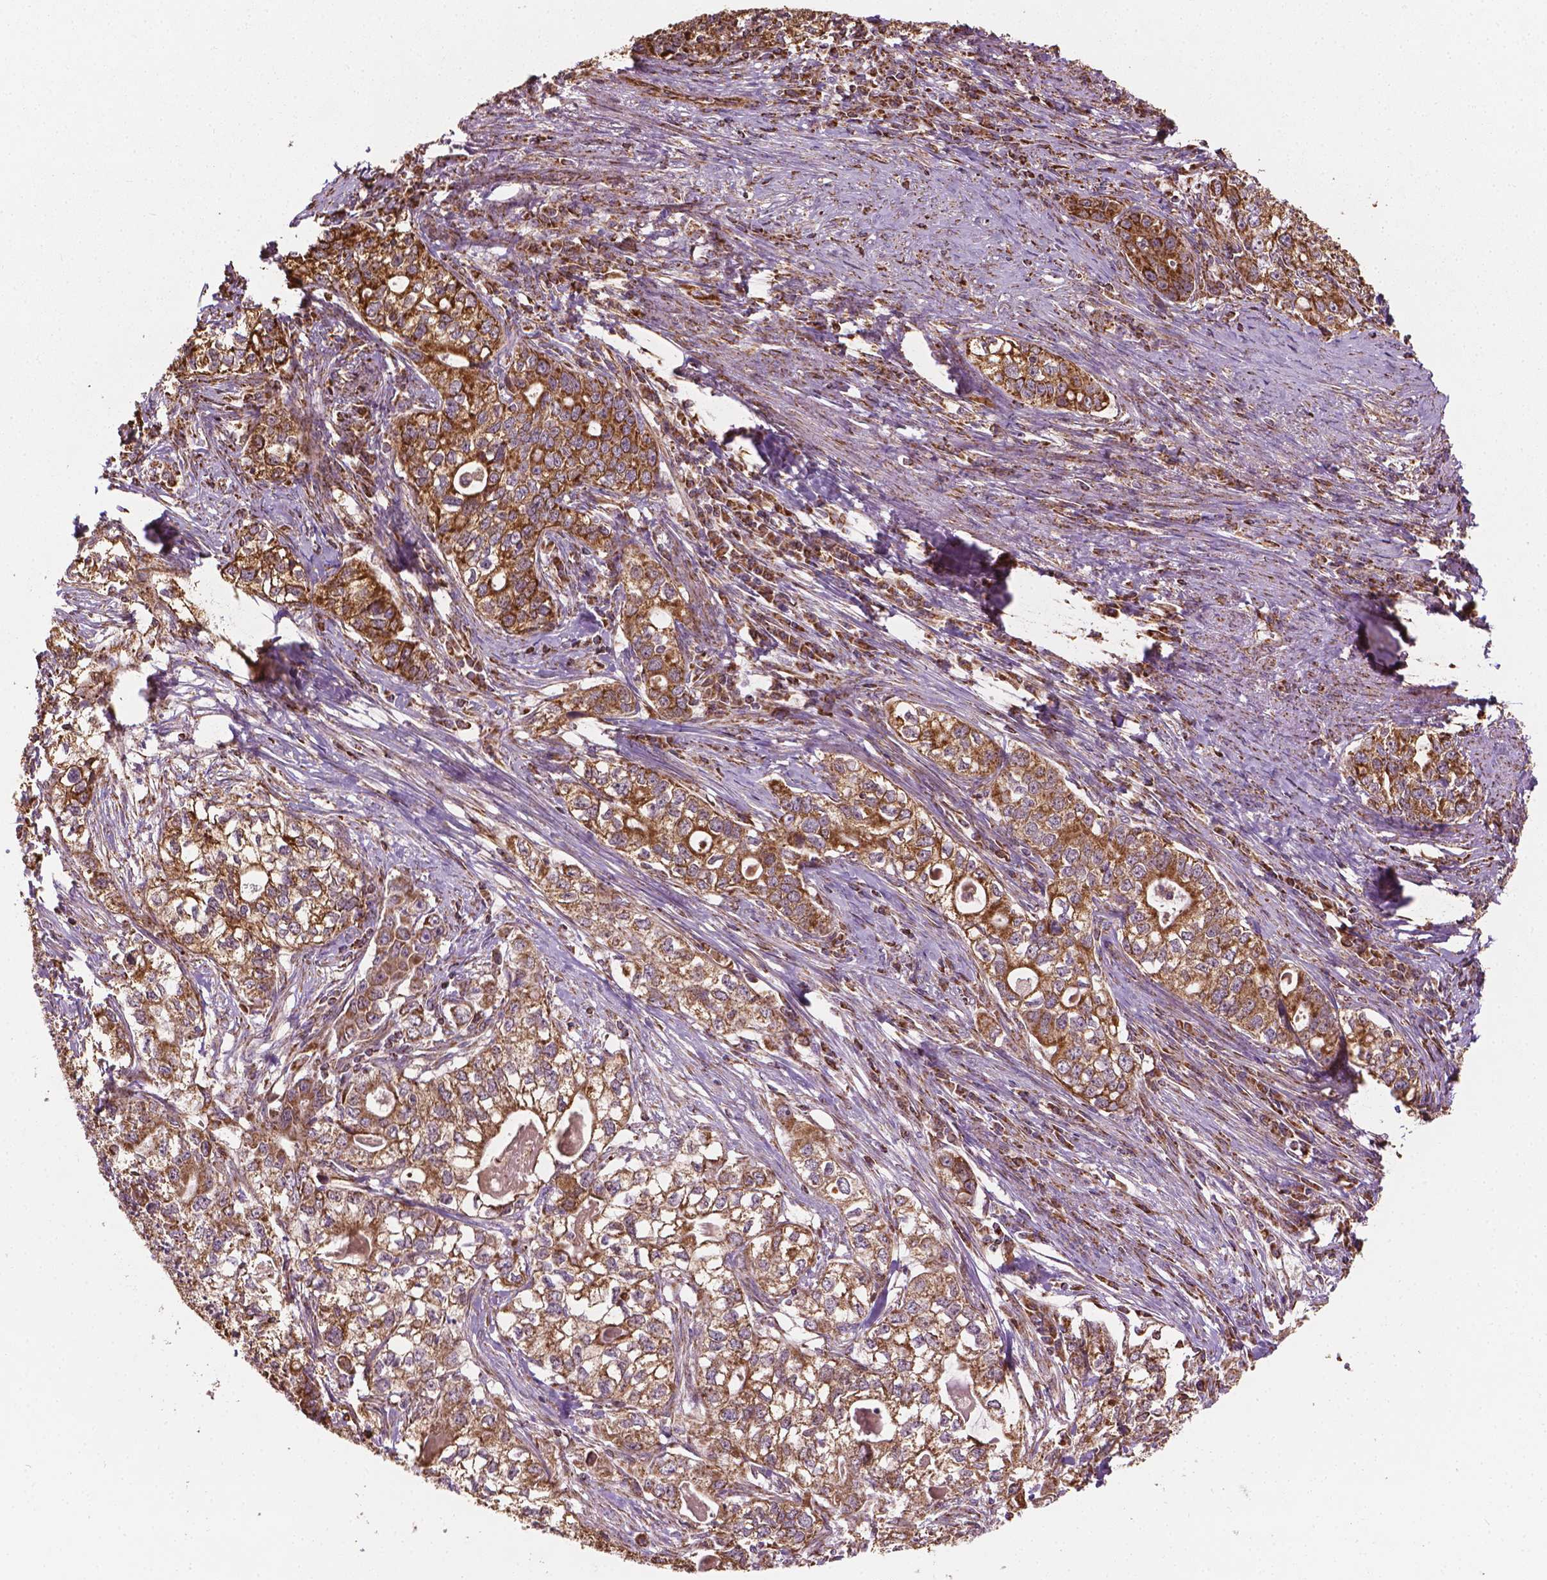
{"staining": {"intensity": "moderate", "quantity": ">75%", "location": "cytoplasmic/membranous"}, "tissue": "stomach cancer", "cell_type": "Tumor cells", "image_type": "cancer", "snomed": [{"axis": "morphology", "description": "Adenocarcinoma, NOS"}, {"axis": "topography", "description": "Stomach, lower"}], "caption": "A micrograph showing moderate cytoplasmic/membranous expression in about >75% of tumor cells in stomach adenocarcinoma, as visualized by brown immunohistochemical staining.", "gene": "HS3ST3A1", "patient": {"sex": "female", "age": 72}}